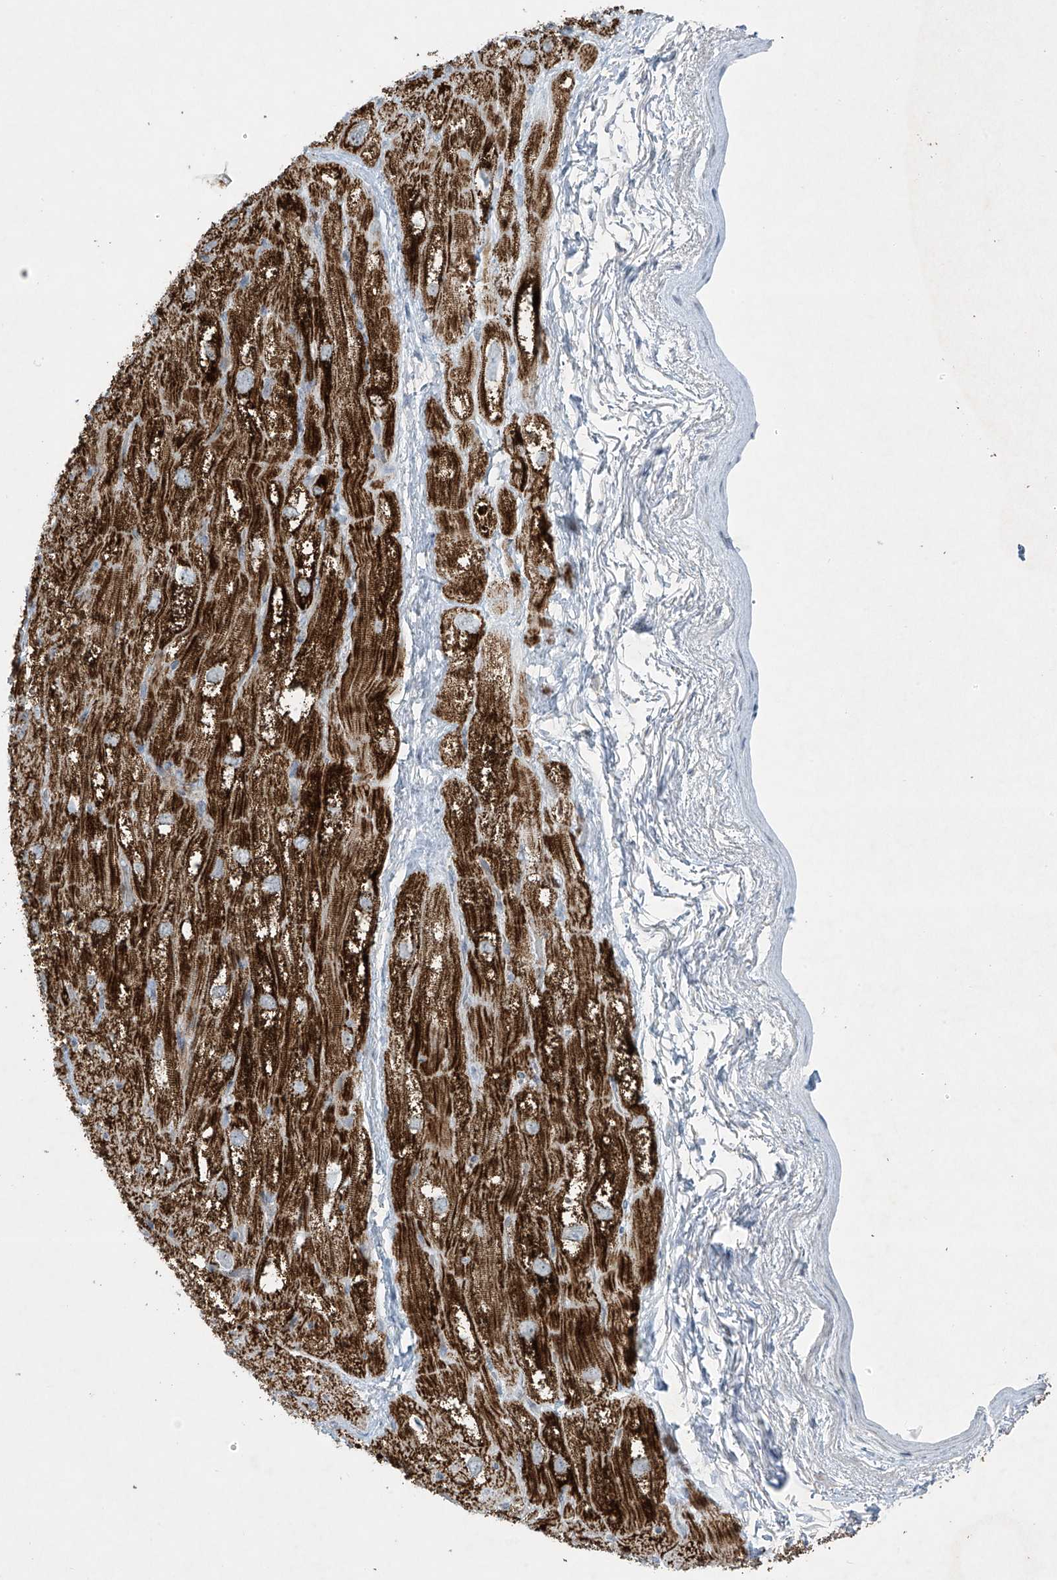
{"staining": {"intensity": "strong", "quantity": ">75%", "location": "cytoplasmic/membranous"}, "tissue": "heart muscle", "cell_type": "Cardiomyocytes", "image_type": "normal", "snomed": [{"axis": "morphology", "description": "Normal tissue, NOS"}, {"axis": "topography", "description": "Heart"}], "caption": "This micrograph displays immunohistochemistry (IHC) staining of normal heart muscle, with high strong cytoplasmic/membranous expression in approximately >75% of cardiomyocytes.", "gene": "SMDT1", "patient": {"sex": "male", "age": 50}}